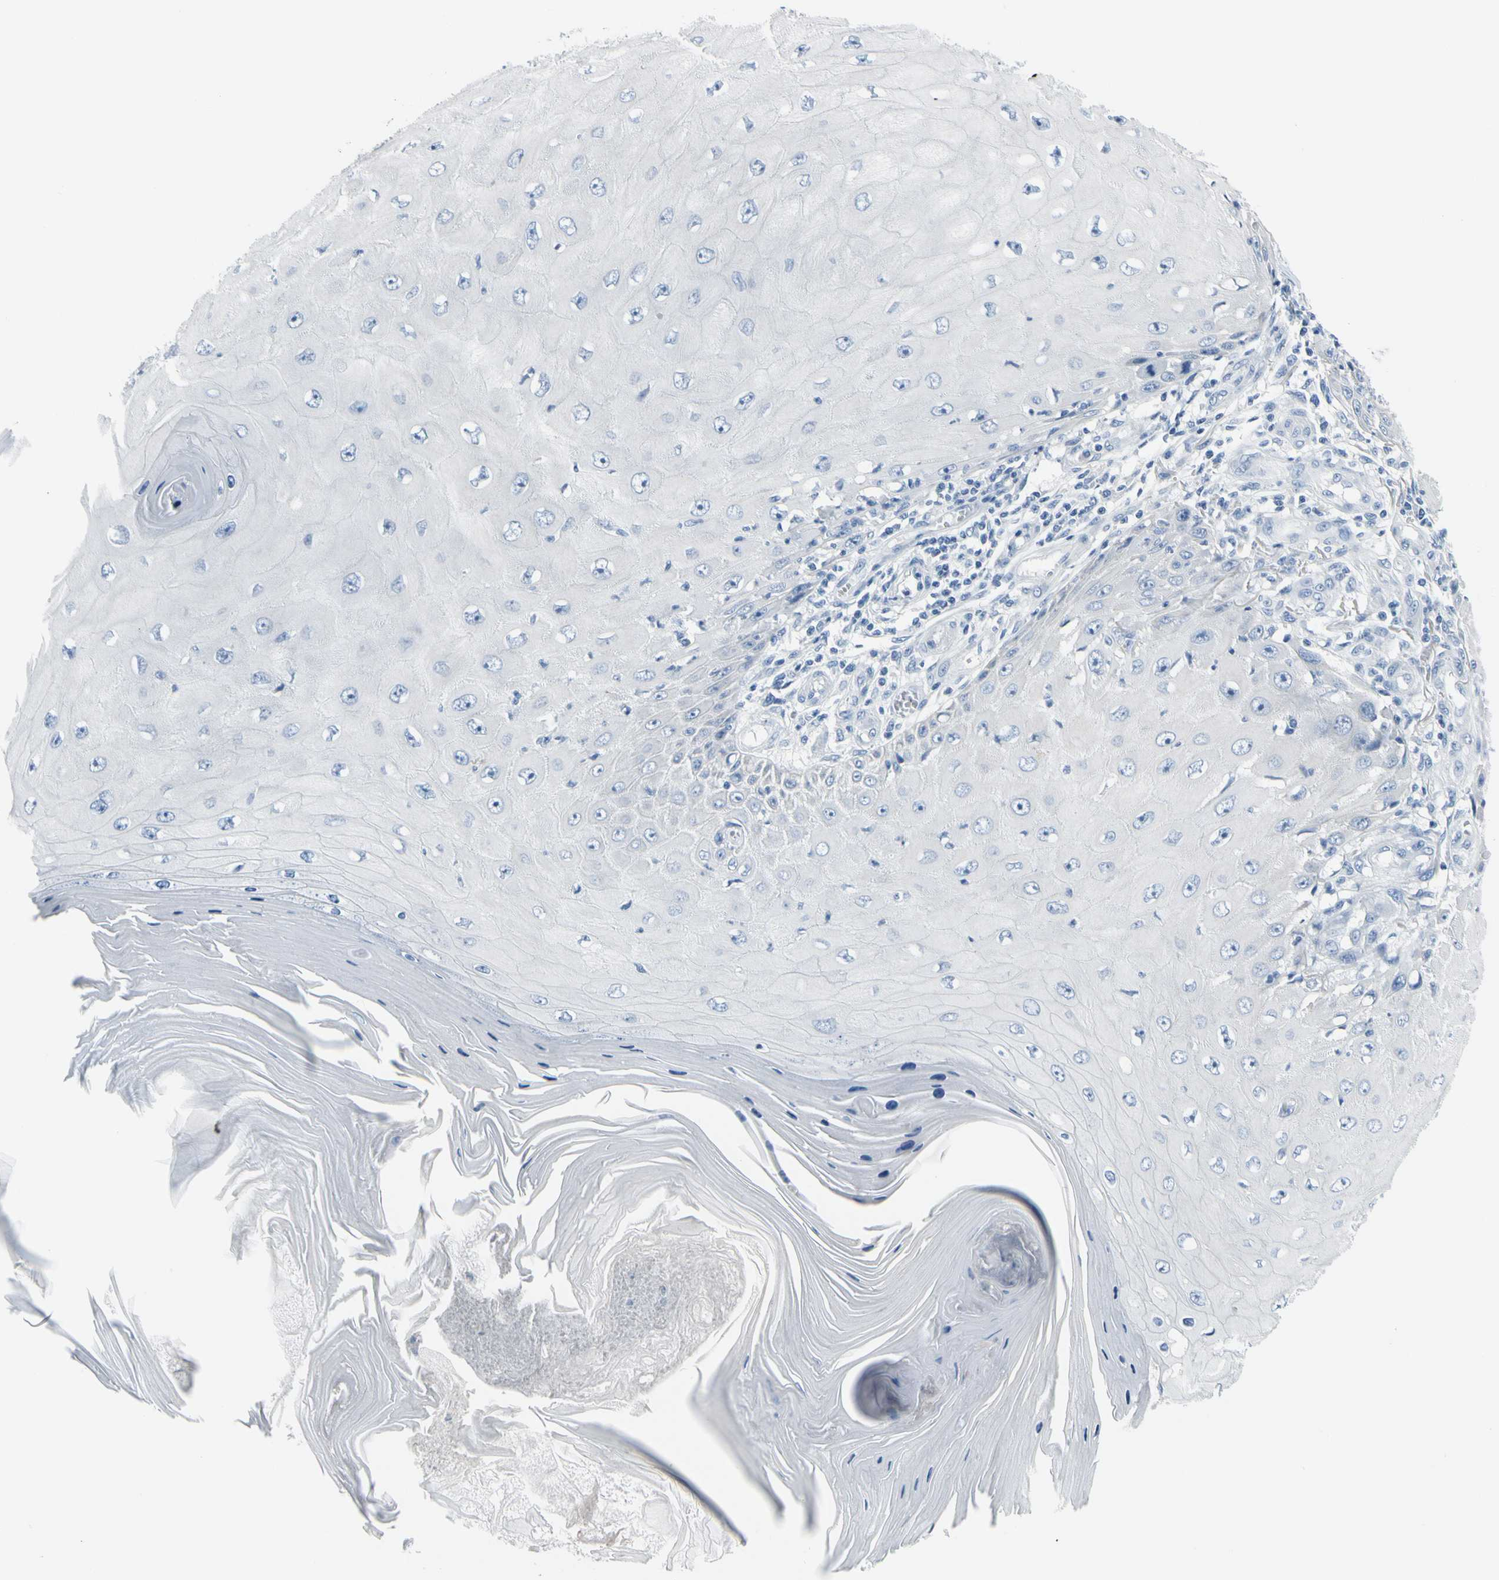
{"staining": {"intensity": "negative", "quantity": "none", "location": "none"}, "tissue": "skin cancer", "cell_type": "Tumor cells", "image_type": "cancer", "snomed": [{"axis": "morphology", "description": "Squamous cell carcinoma, NOS"}, {"axis": "topography", "description": "Skin"}], "caption": "This is an immunohistochemistry photomicrograph of human squamous cell carcinoma (skin). There is no staining in tumor cells.", "gene": "MUC5B", "patient": {"sex": "female", "age": 73}}